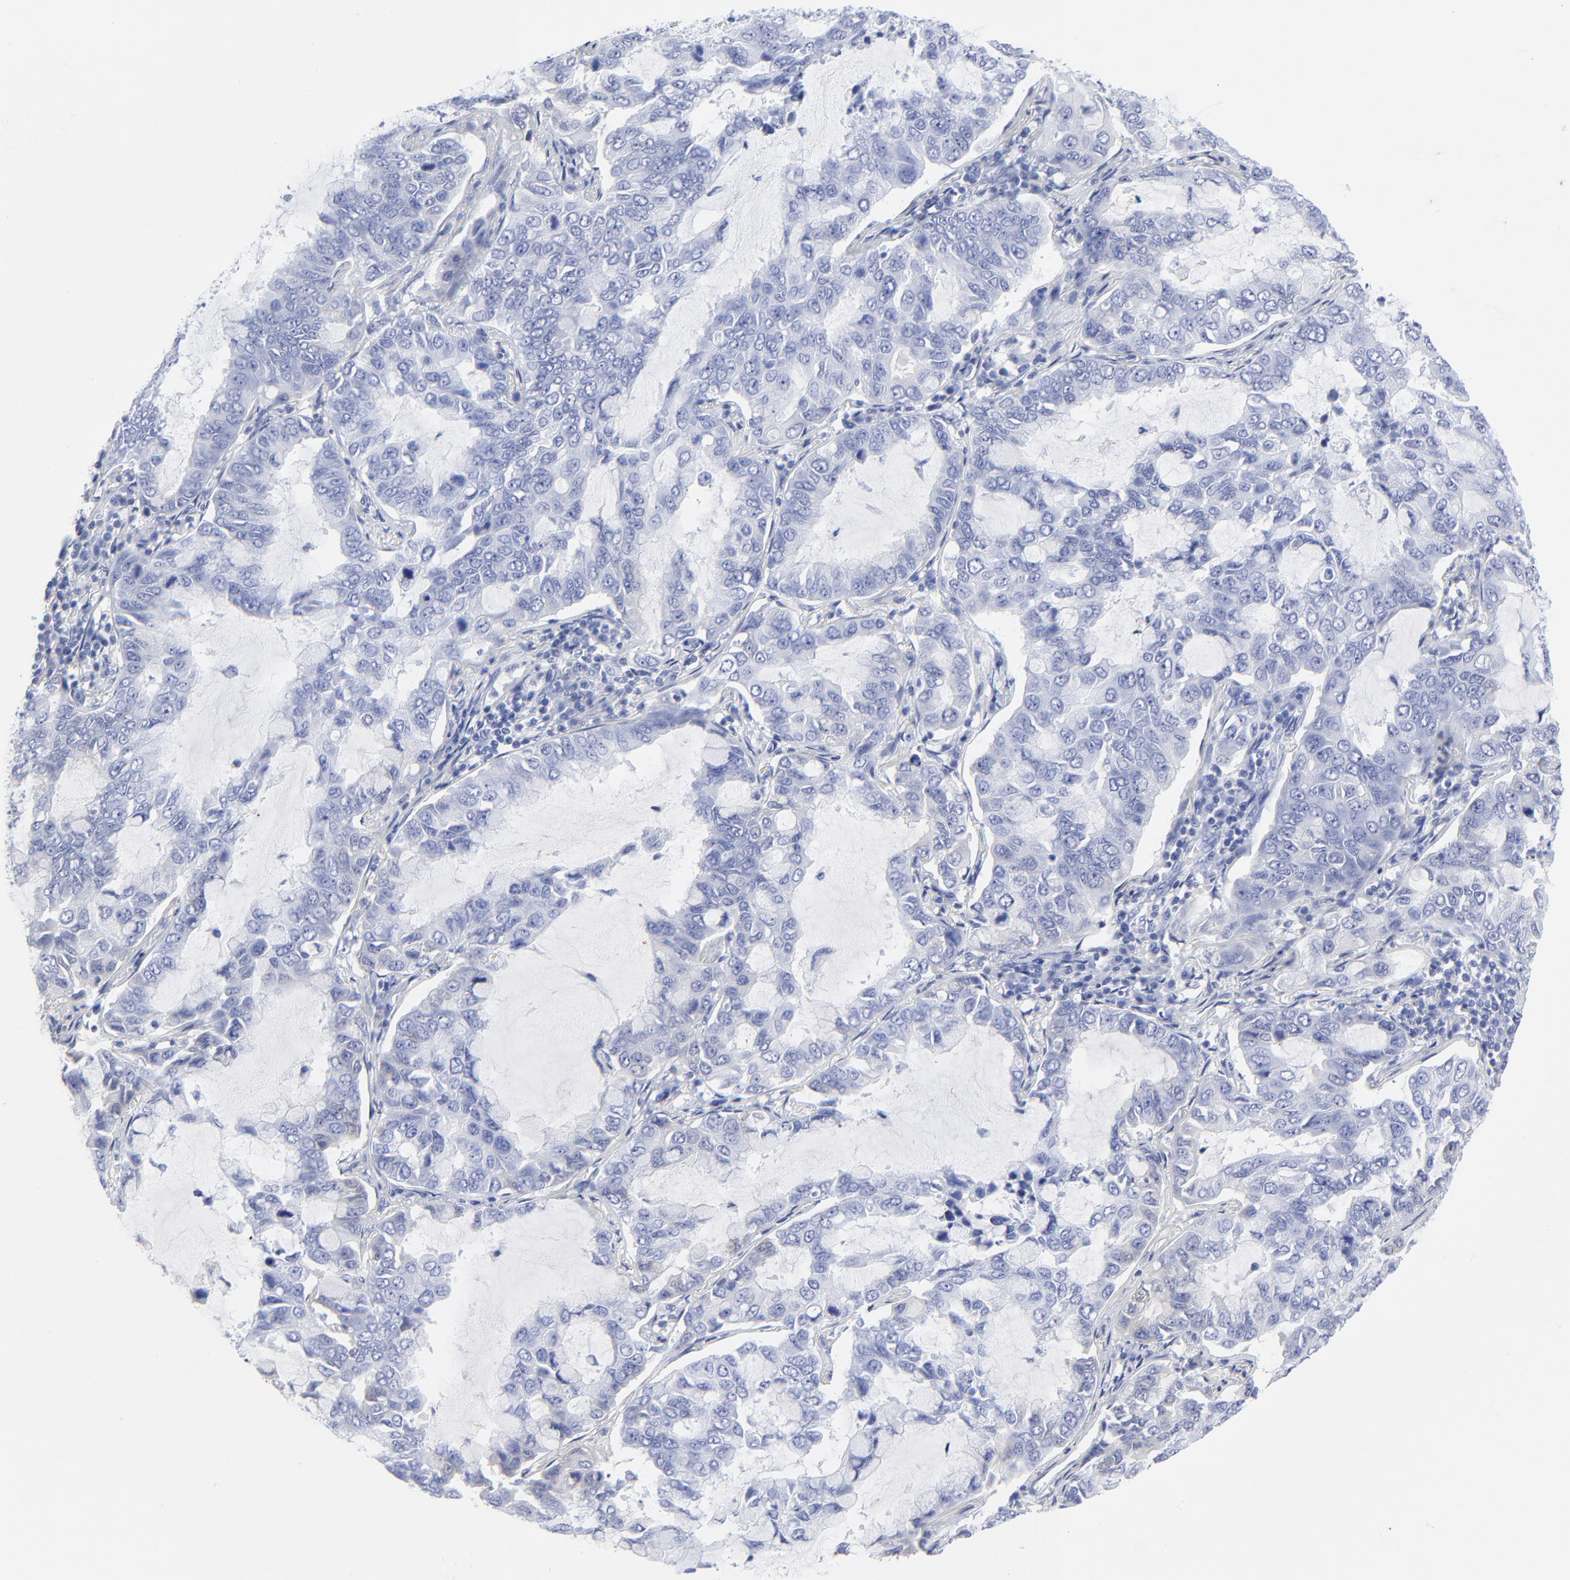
{"staining": {"intensity": "negative", "quantity": "none", "location": "none"}, "tissue": "lung cancer", "cell_type": "Tumor cells", "image_type": "cancer", "snomed": [{"axis": "morphology", "description": "Adenocarcinoma, NOS"}, {"axis": "topography", "description": "Lung"}], "caption": "This image is of adenocarcinoma (lung) stained with immunohistochemistry to label a protein in brown with the nuclei are counter-stained blue. There is no expression in tumor cells.", "gene": "DCN", "patient": {"sex": "male", "age": 64}}